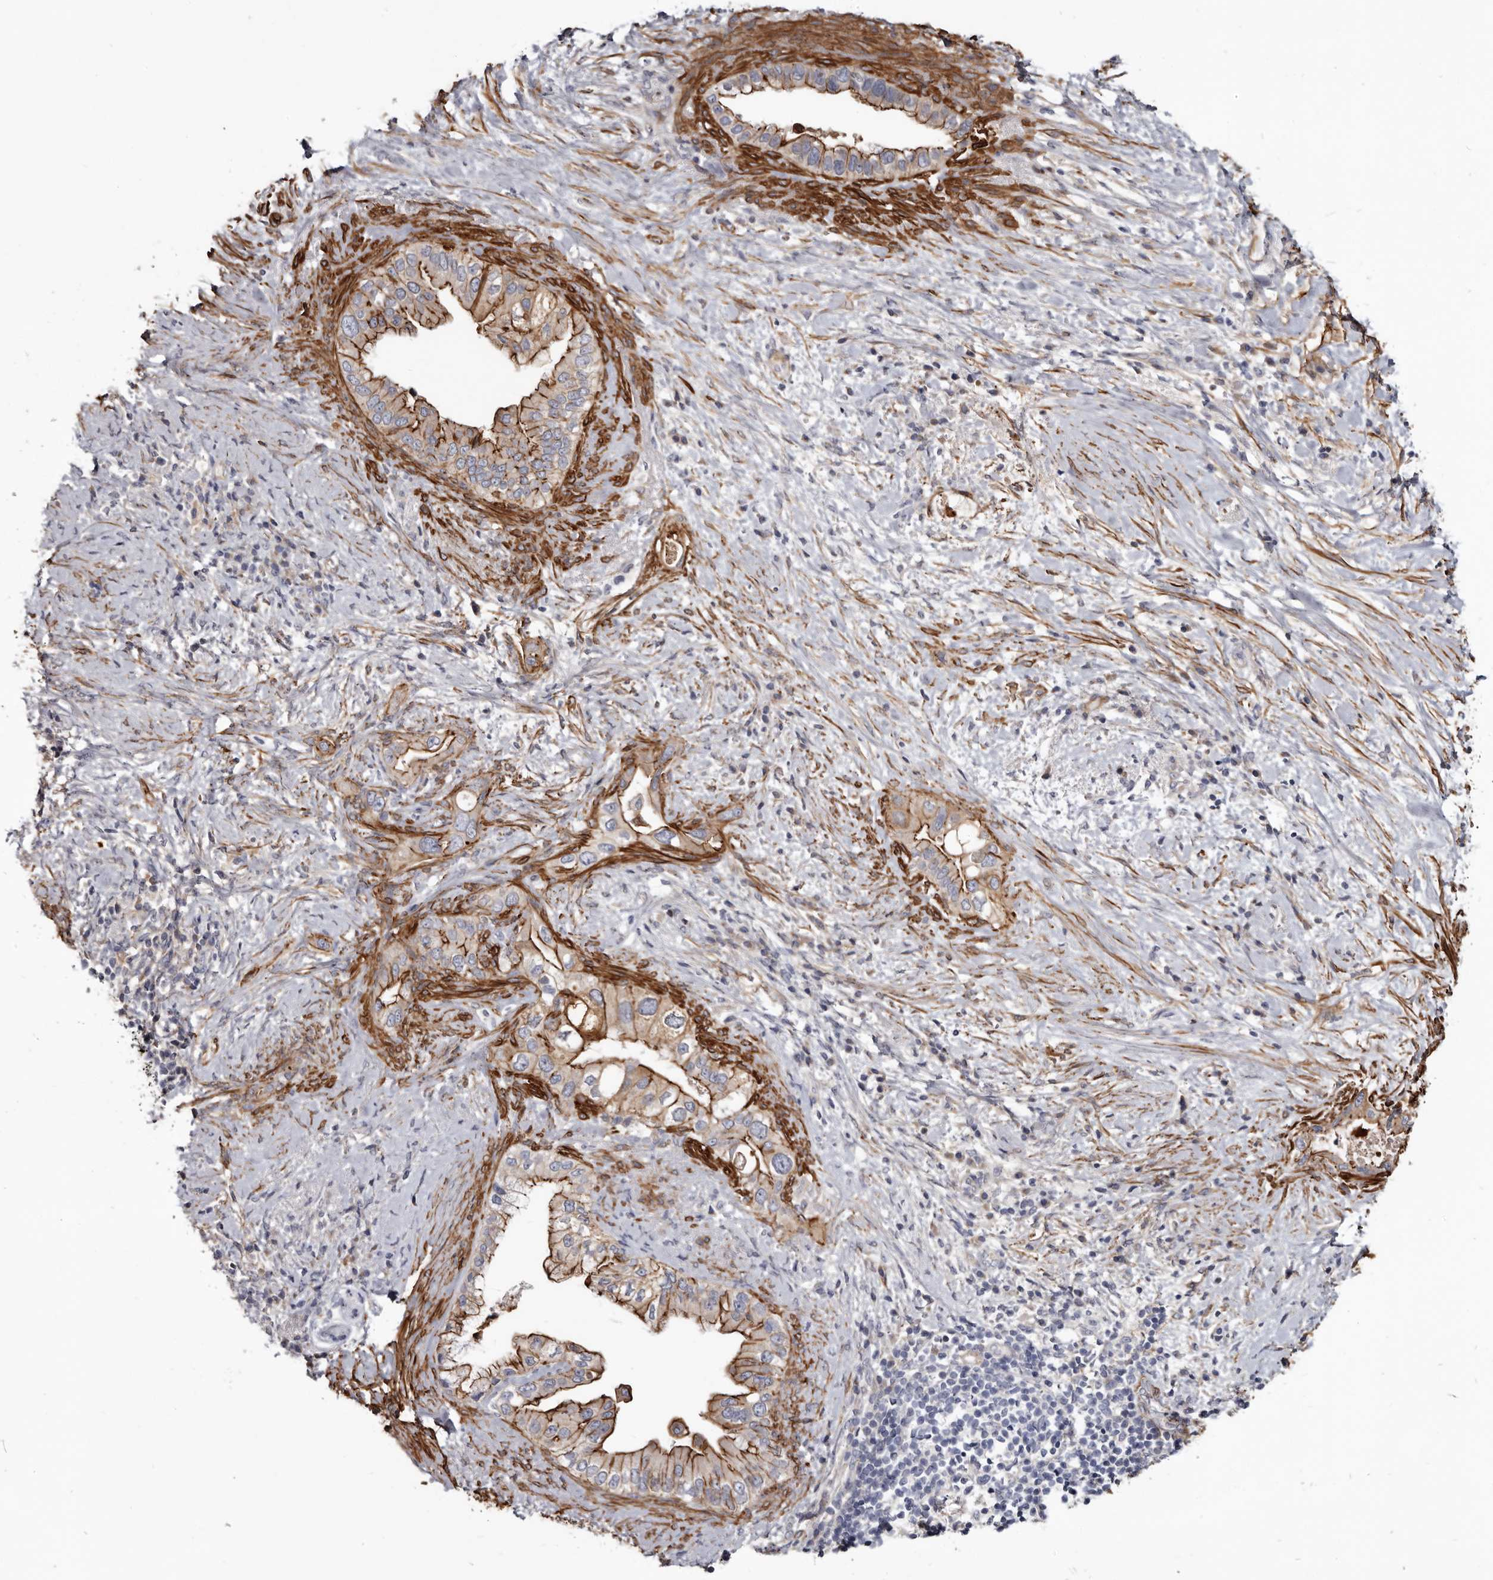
{"staining": {"intensity": "strong", "quantity": ">75%", "location": "cytoplasmic/membranous"}, "tissue": "pancreatic cancer", "cell_type": "Tumor cells", "image_type": "cancer", "snomed": [{"axis": "morphology", "description": "Inflammation, NOS"}, {"axis": "morphology", "description": "Adenocarcinoma, NOS"}, {"axis": "topography", "description": "Pancreas"}], "caption": "The photomicrograph demonstrates a brown stain indicating the presence of a protein in the cytoplasmic/membranous of tumor cells in pancreatic adenocarcinoma. (DAB IHC with brightfield microscopy, high magnification).", "gene": "CGN", "patient": {"sex": "female", "age": 56}}